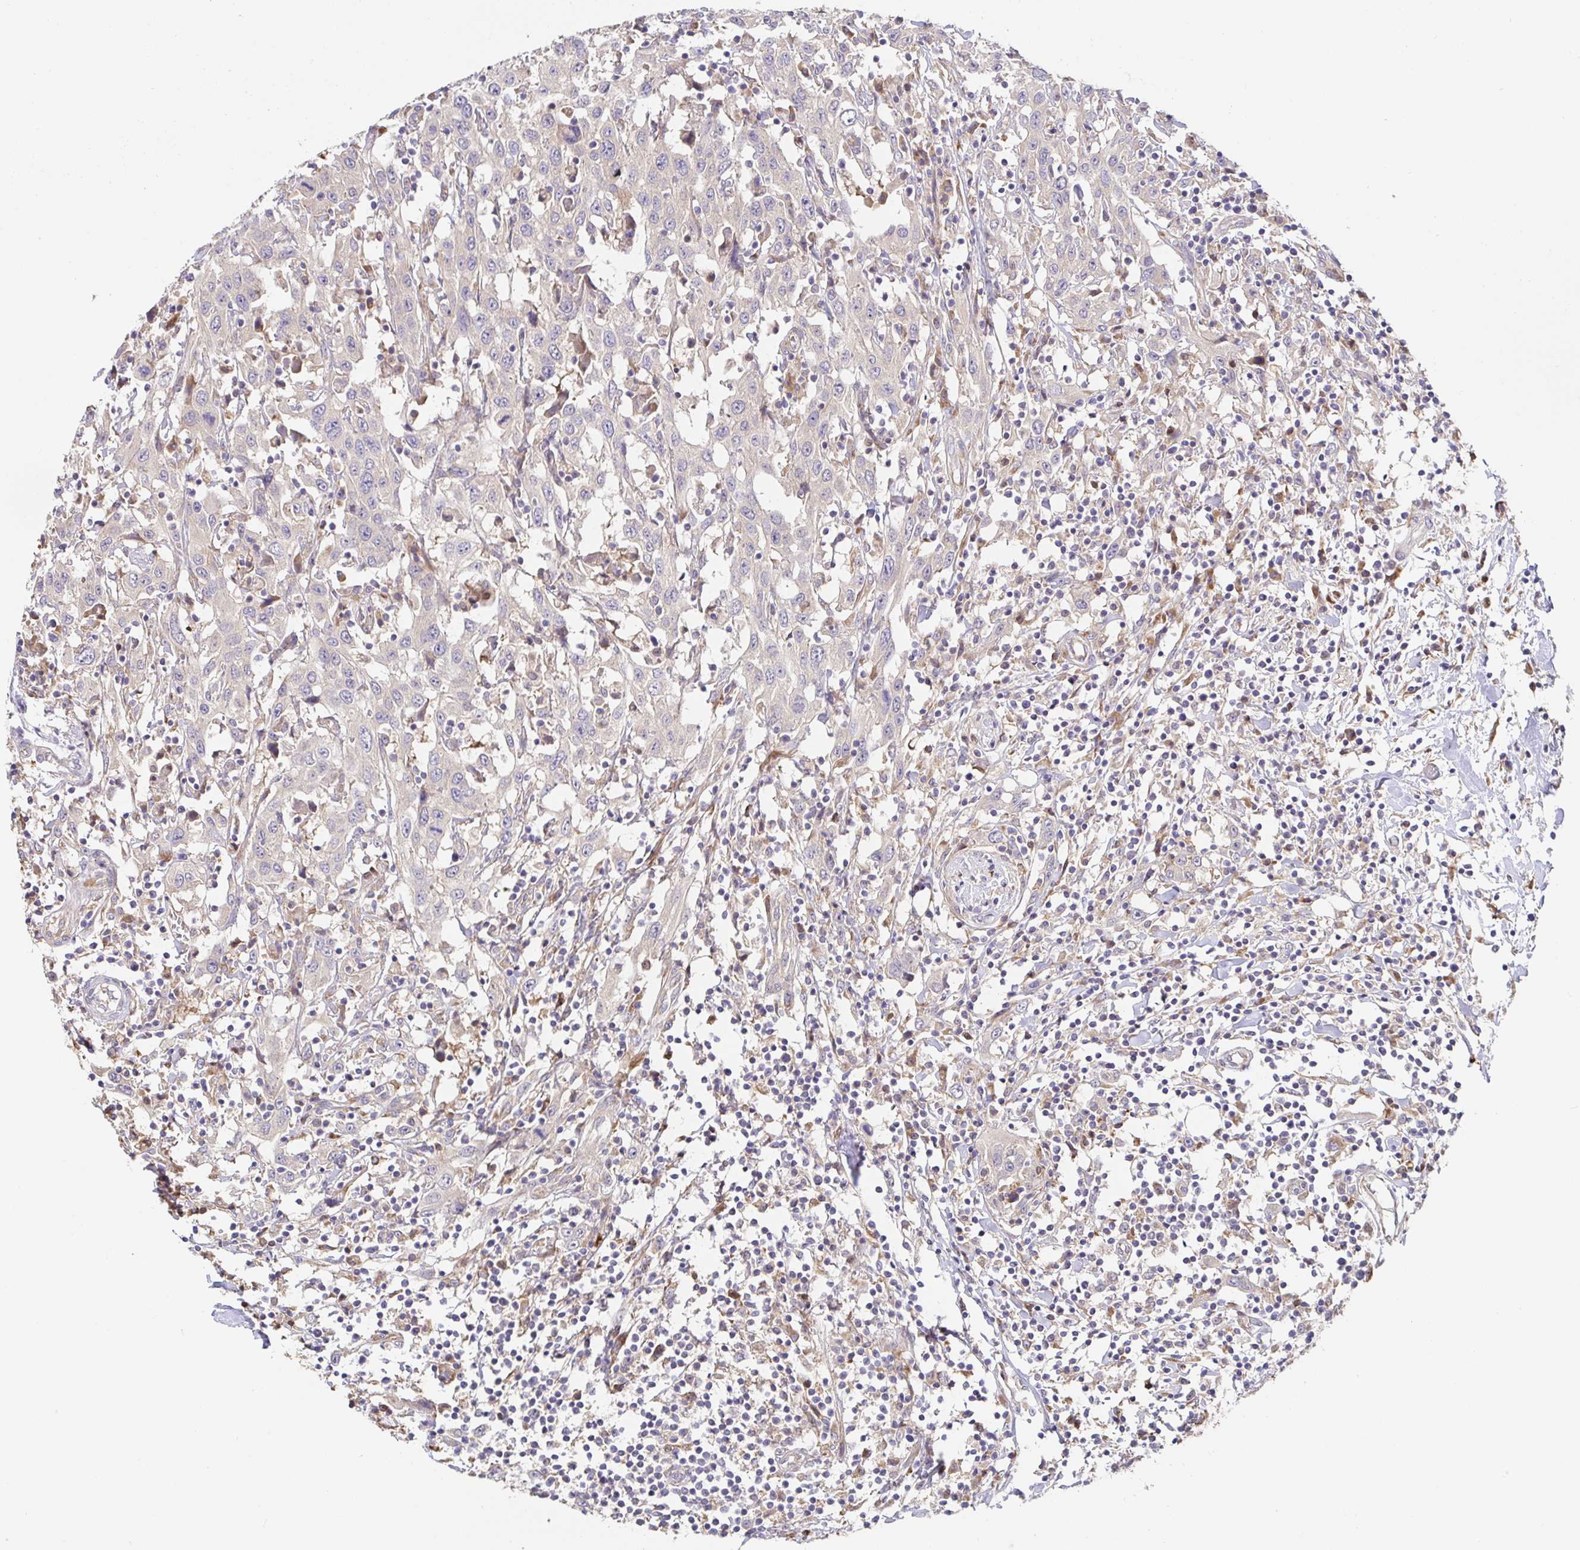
{"staining": {"intensity": "negative", "quantity": "none", "location": "none"}, "tissue": "urothelial cancer", "cell_type": "Tumor cells", "image_type": "cancer", "snomed": [{"axis": "morphology", "description": "Urothelial carcinoma, High grade"}, {"axis": "topography", "description": "Urinary bladder"}], "caption": "DAB immunohistochemical staining of urothelial cancer shows no significant expression in tumor cells.", "gene": "PDPK1", "patient": {"sex": "male", "age": 61}}